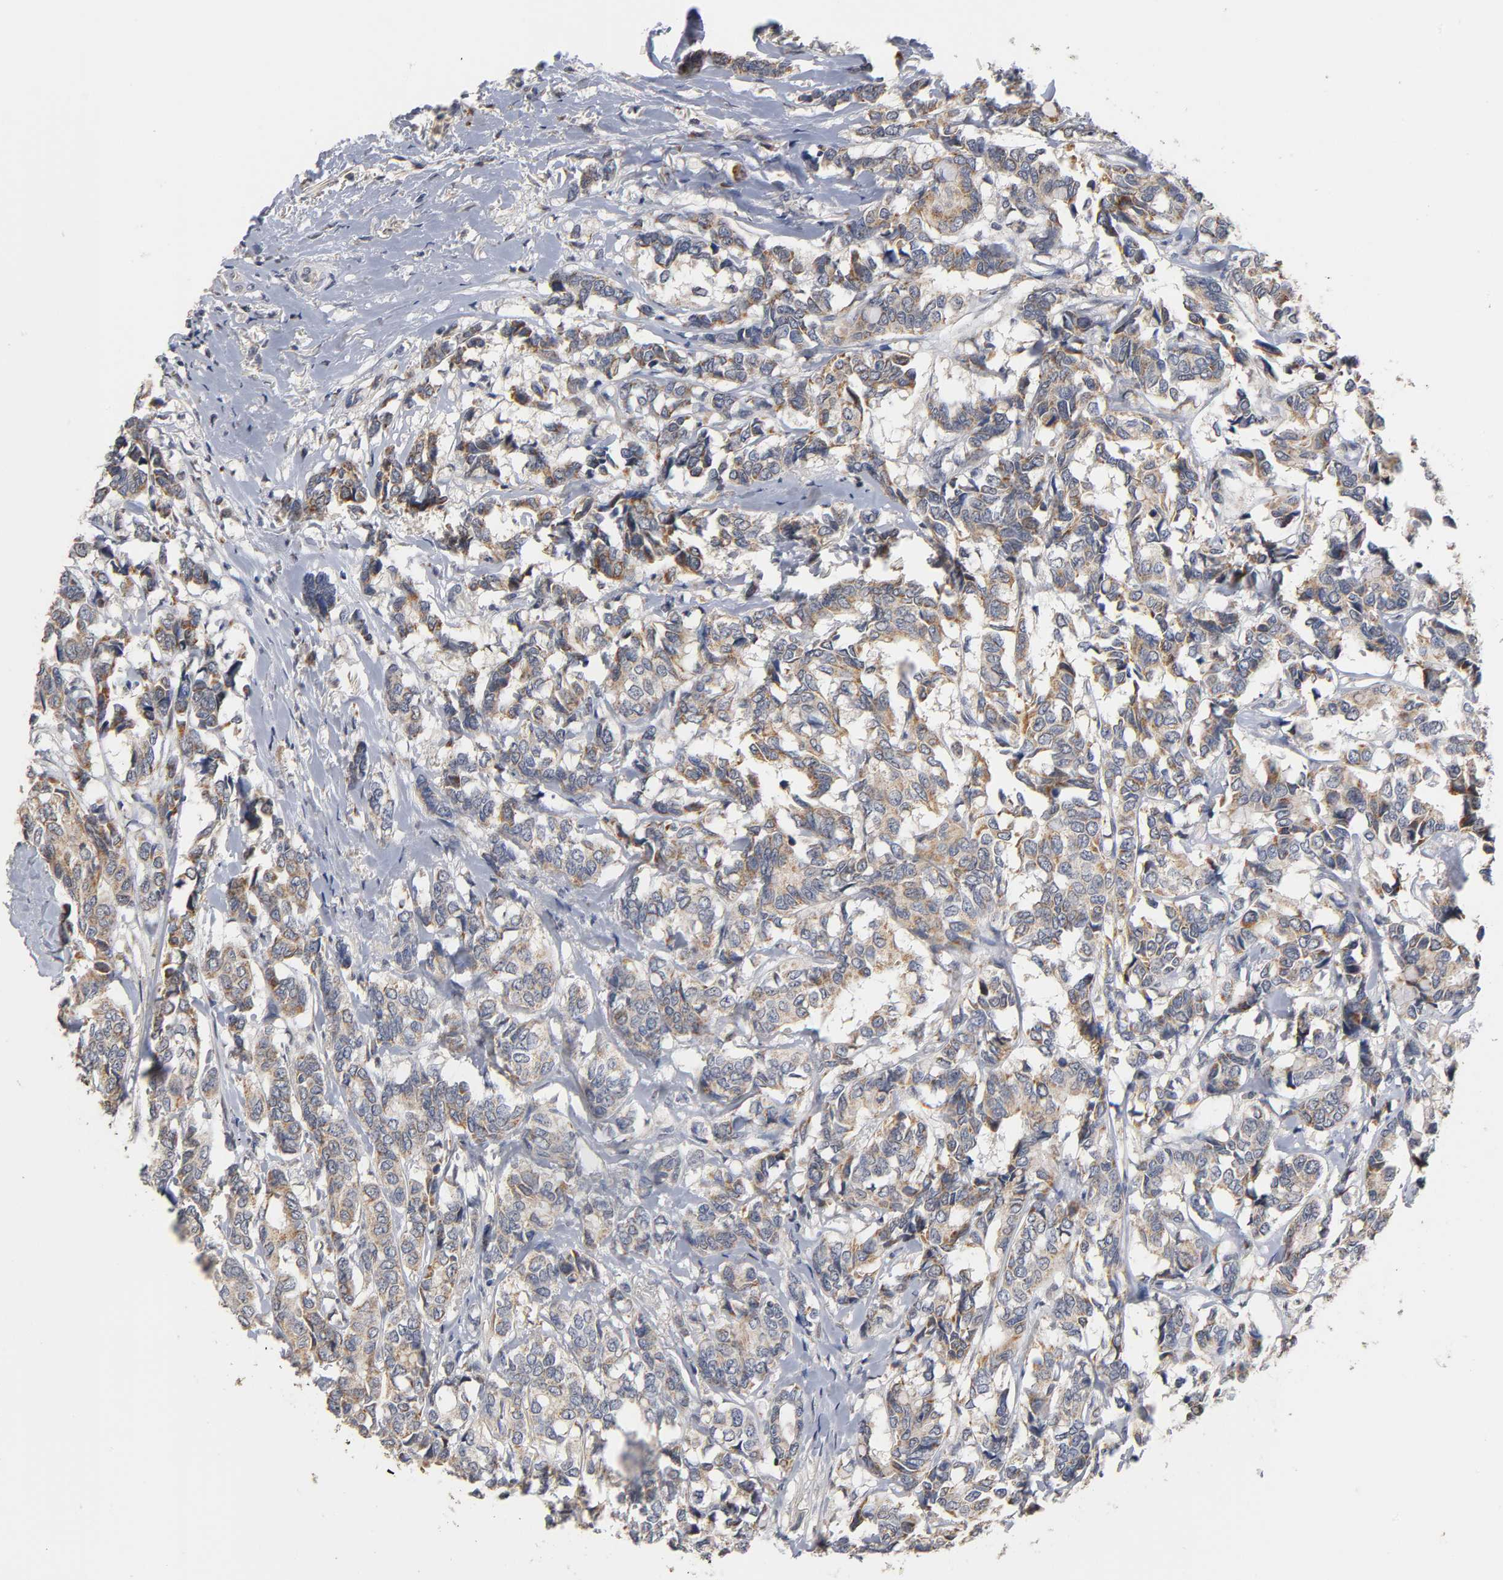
{"staining": {"intensity": "moderate", "quantity": ">75%", "location": "cytoplasmic/membranous"}, "tissue": "breast cancer", "cell_type": "Tumor cells", "image_type": "cancer", "snomed": [{"axis": "morphology", "description": "Duct carcinoma"}, {"axis": "topography", "description": "Breast"}], "caption": "Human invasive ductal carcinoma (breast) stained for a protein (brown) demonstrates moderate cytoplasmic/membranous positive staining in about >75% of tumor cells.", "gene": "GSTZ1", "patient": {"sex": "female", "age": 87}}